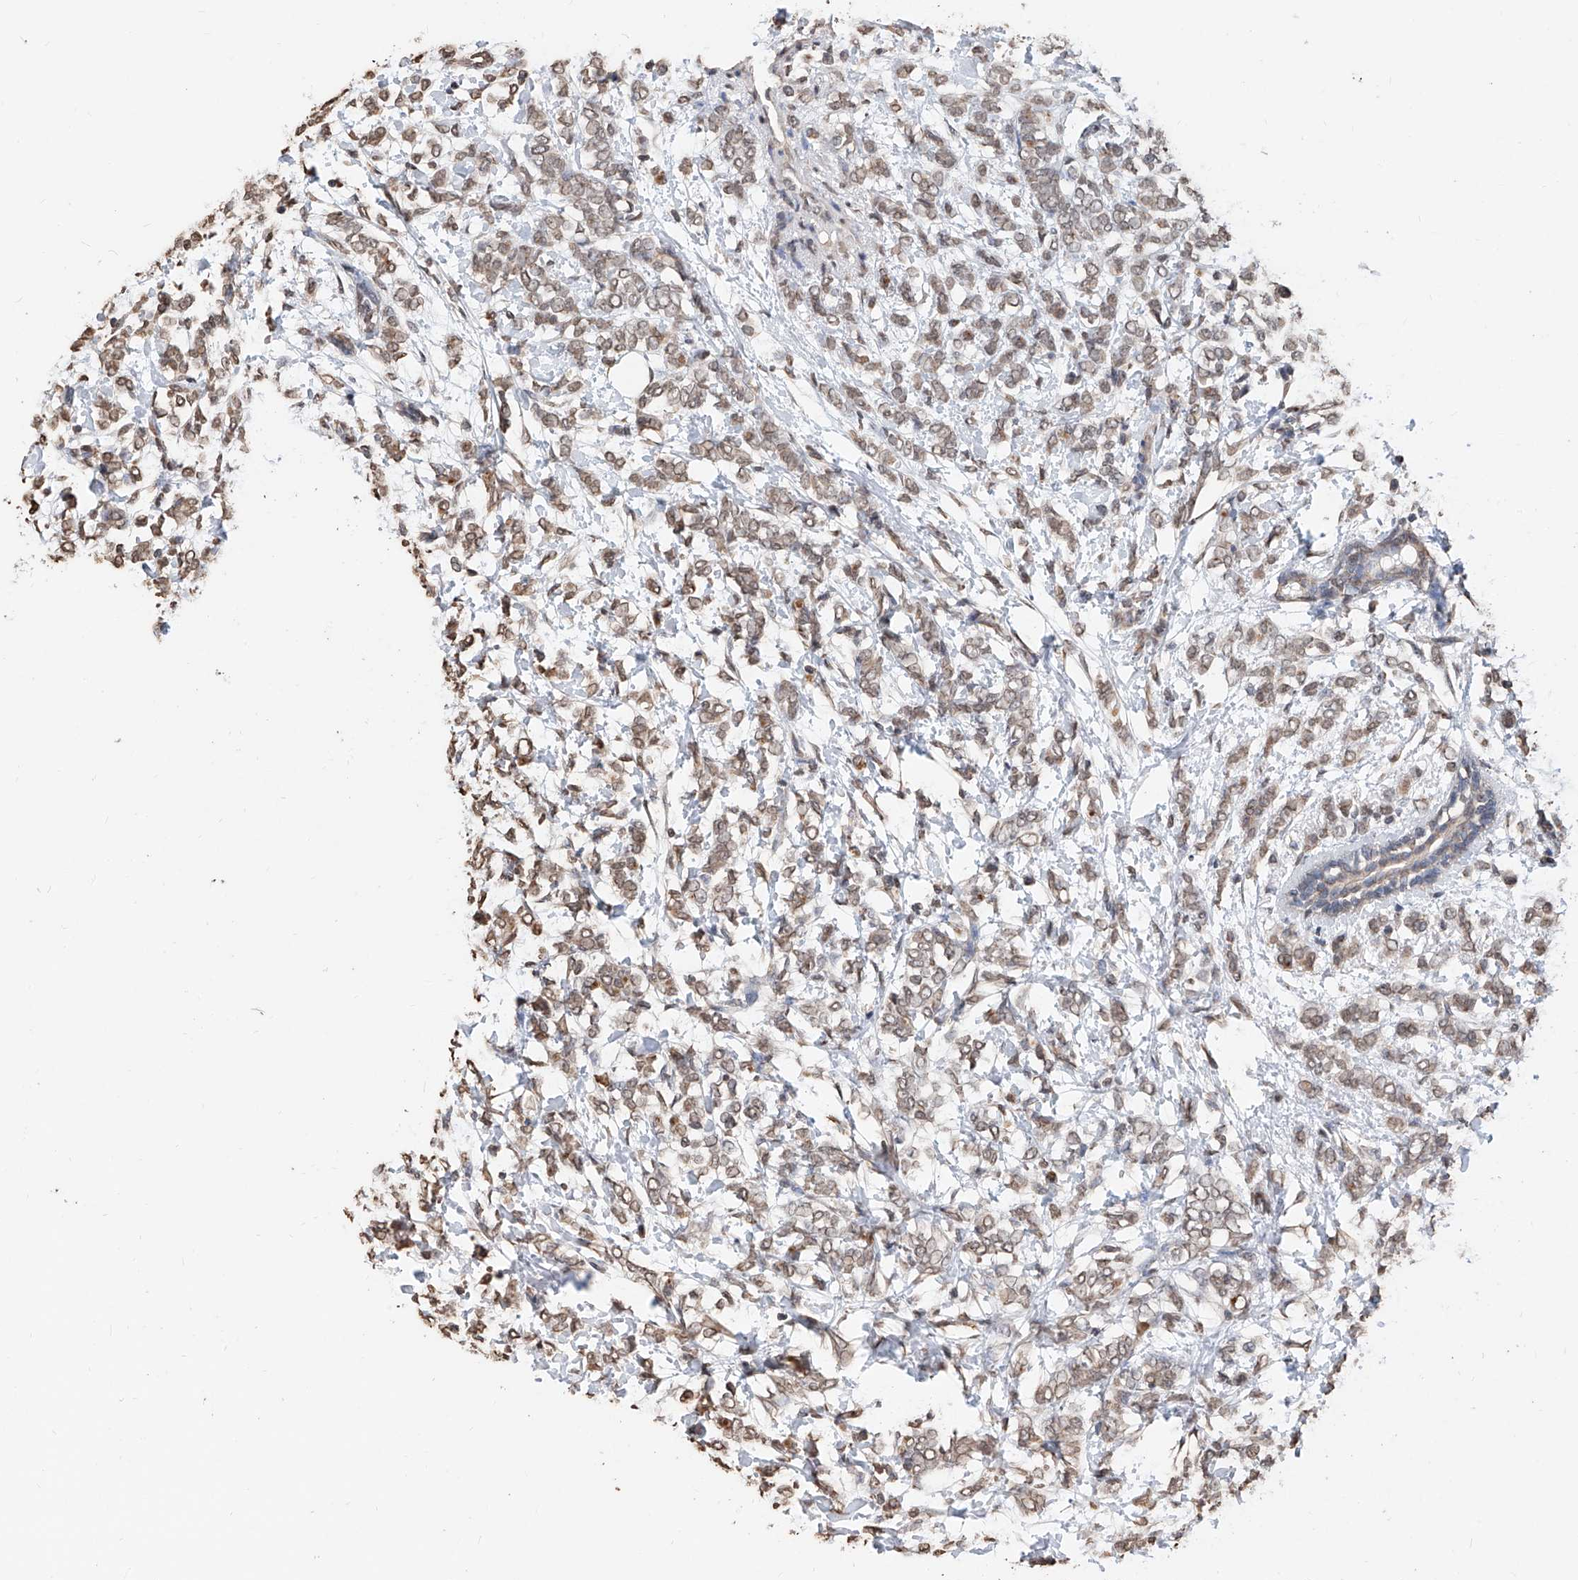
{"staining": {"intensity": "moderate", "quantity": ">75%", "location": "nuclear"}, "tissue": "breast cancer", "cell_type": "Tumor cells", "image_type": "cancer", "snomed": [{"axis": "morphology", "description": "Normal tissue, NOS"}, {"axis": "morphology", "description": "Lobular carcinoma"}, {"axis": "topography", "description": "Breast"}], "caption": "Immunohistochemical staining of breast cancer shows moderate nuclear protein staining in about >75% of tumor cells. The staining was performed using DAB (3,3'-diaminobenzidine) to visualize the protein expression in brown, while the nuclei were stained in blue with hematoxylin (Magnification: 20x).", "gene": "RP9", "patient": {"sex": "female", "age": 47}}